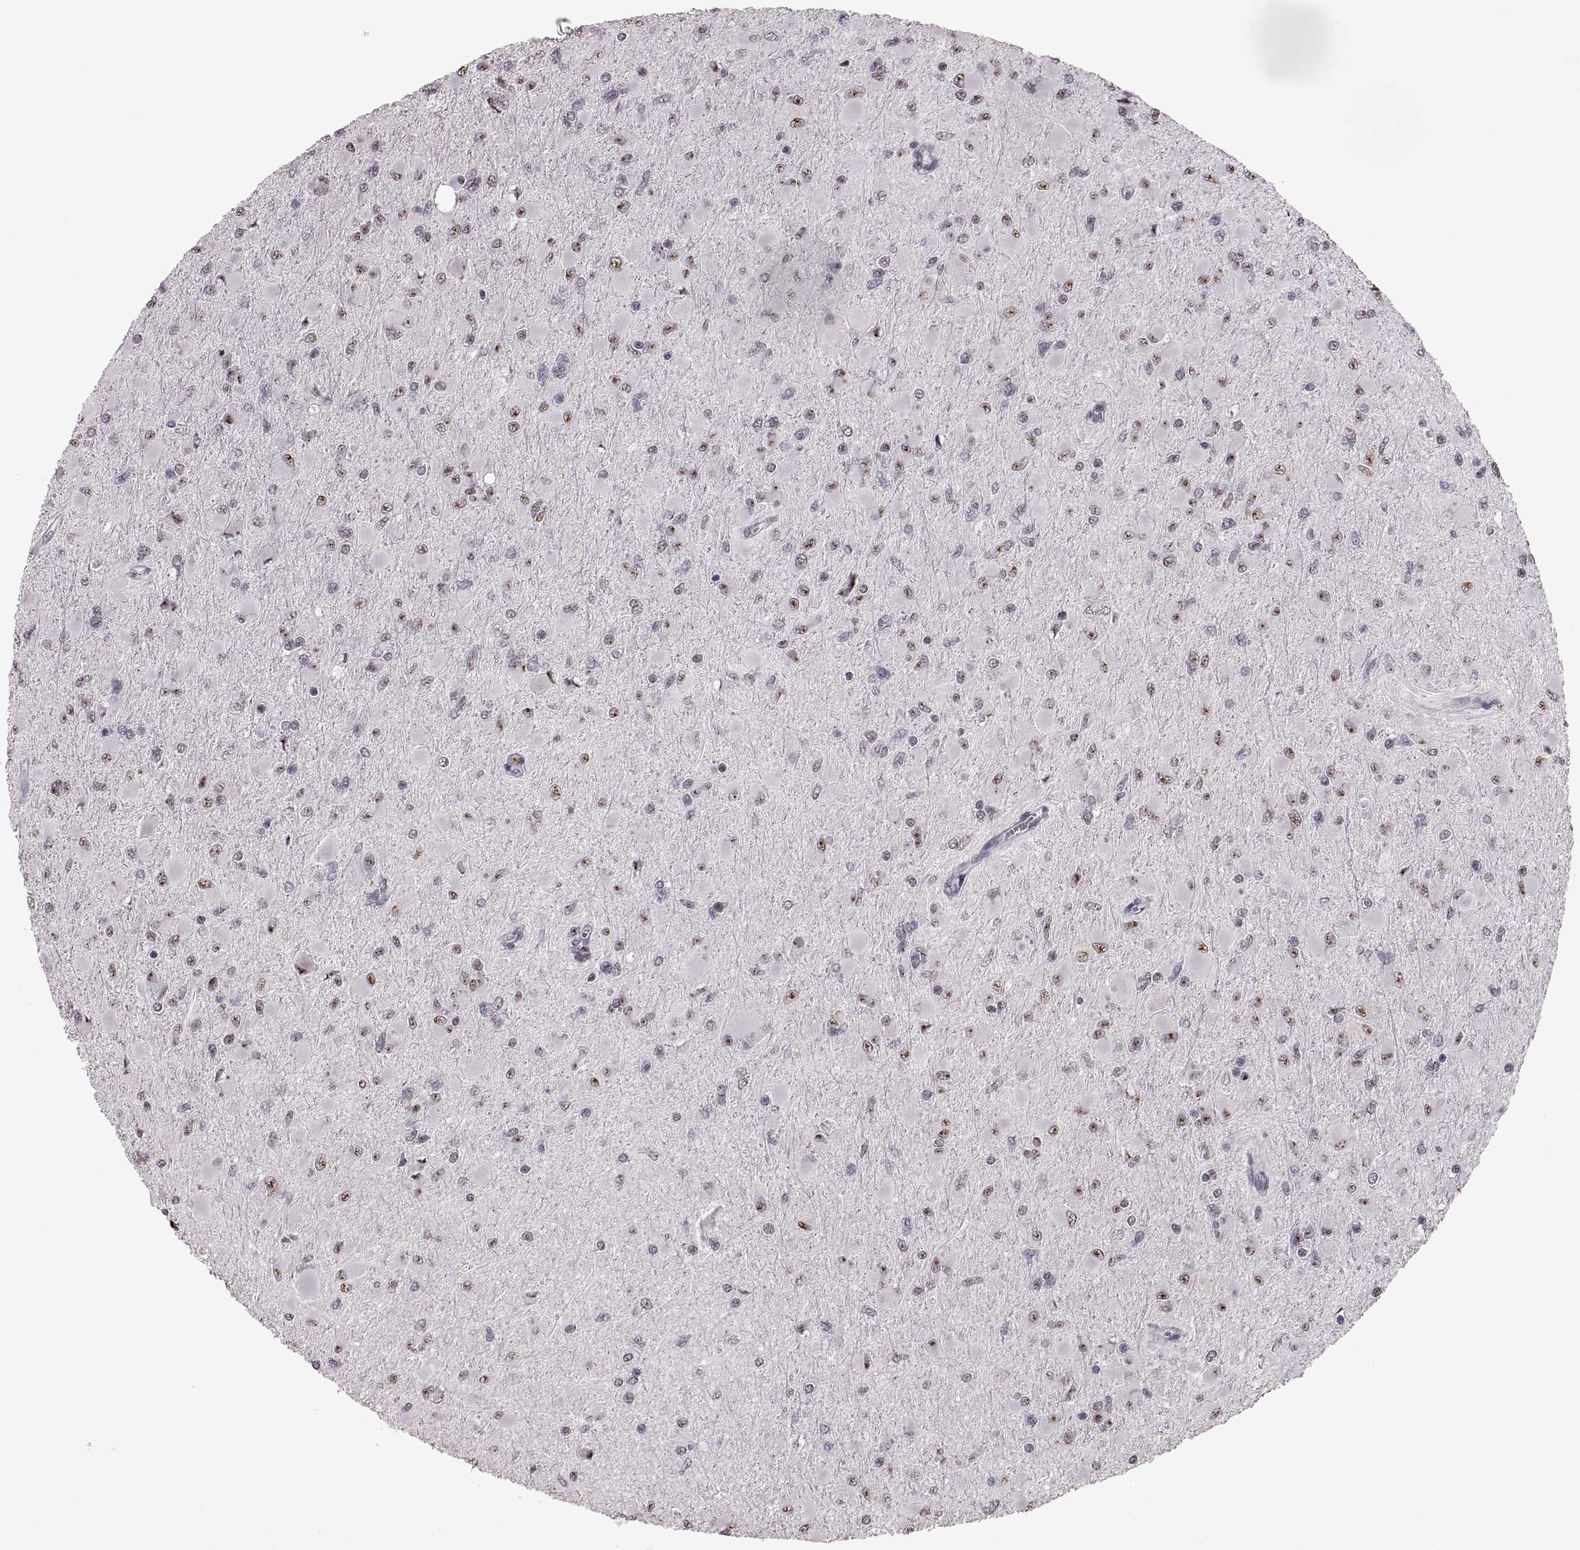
{"staining": {"intensity": "moderate", "quantity": "25%-75%", "location": "nuclear"}, "tissue": "glioma", "cell_type": "Tumor cells", "image_type": "cancer", "snomed": [{"axis": "morphology", "description": "Glioma, malignant, High grade"}, {"axis": "topography", "description": "Cerebral cortex"}], "caption": "Moderate nuclear positivity for a protein is seen in approximately 25%-75% of tumor cells of malignant glioma (high-grade) using immunohistochemistry (IHC).", "gene": "PALS1", "patient": {"sex": "female", "age": 36}}